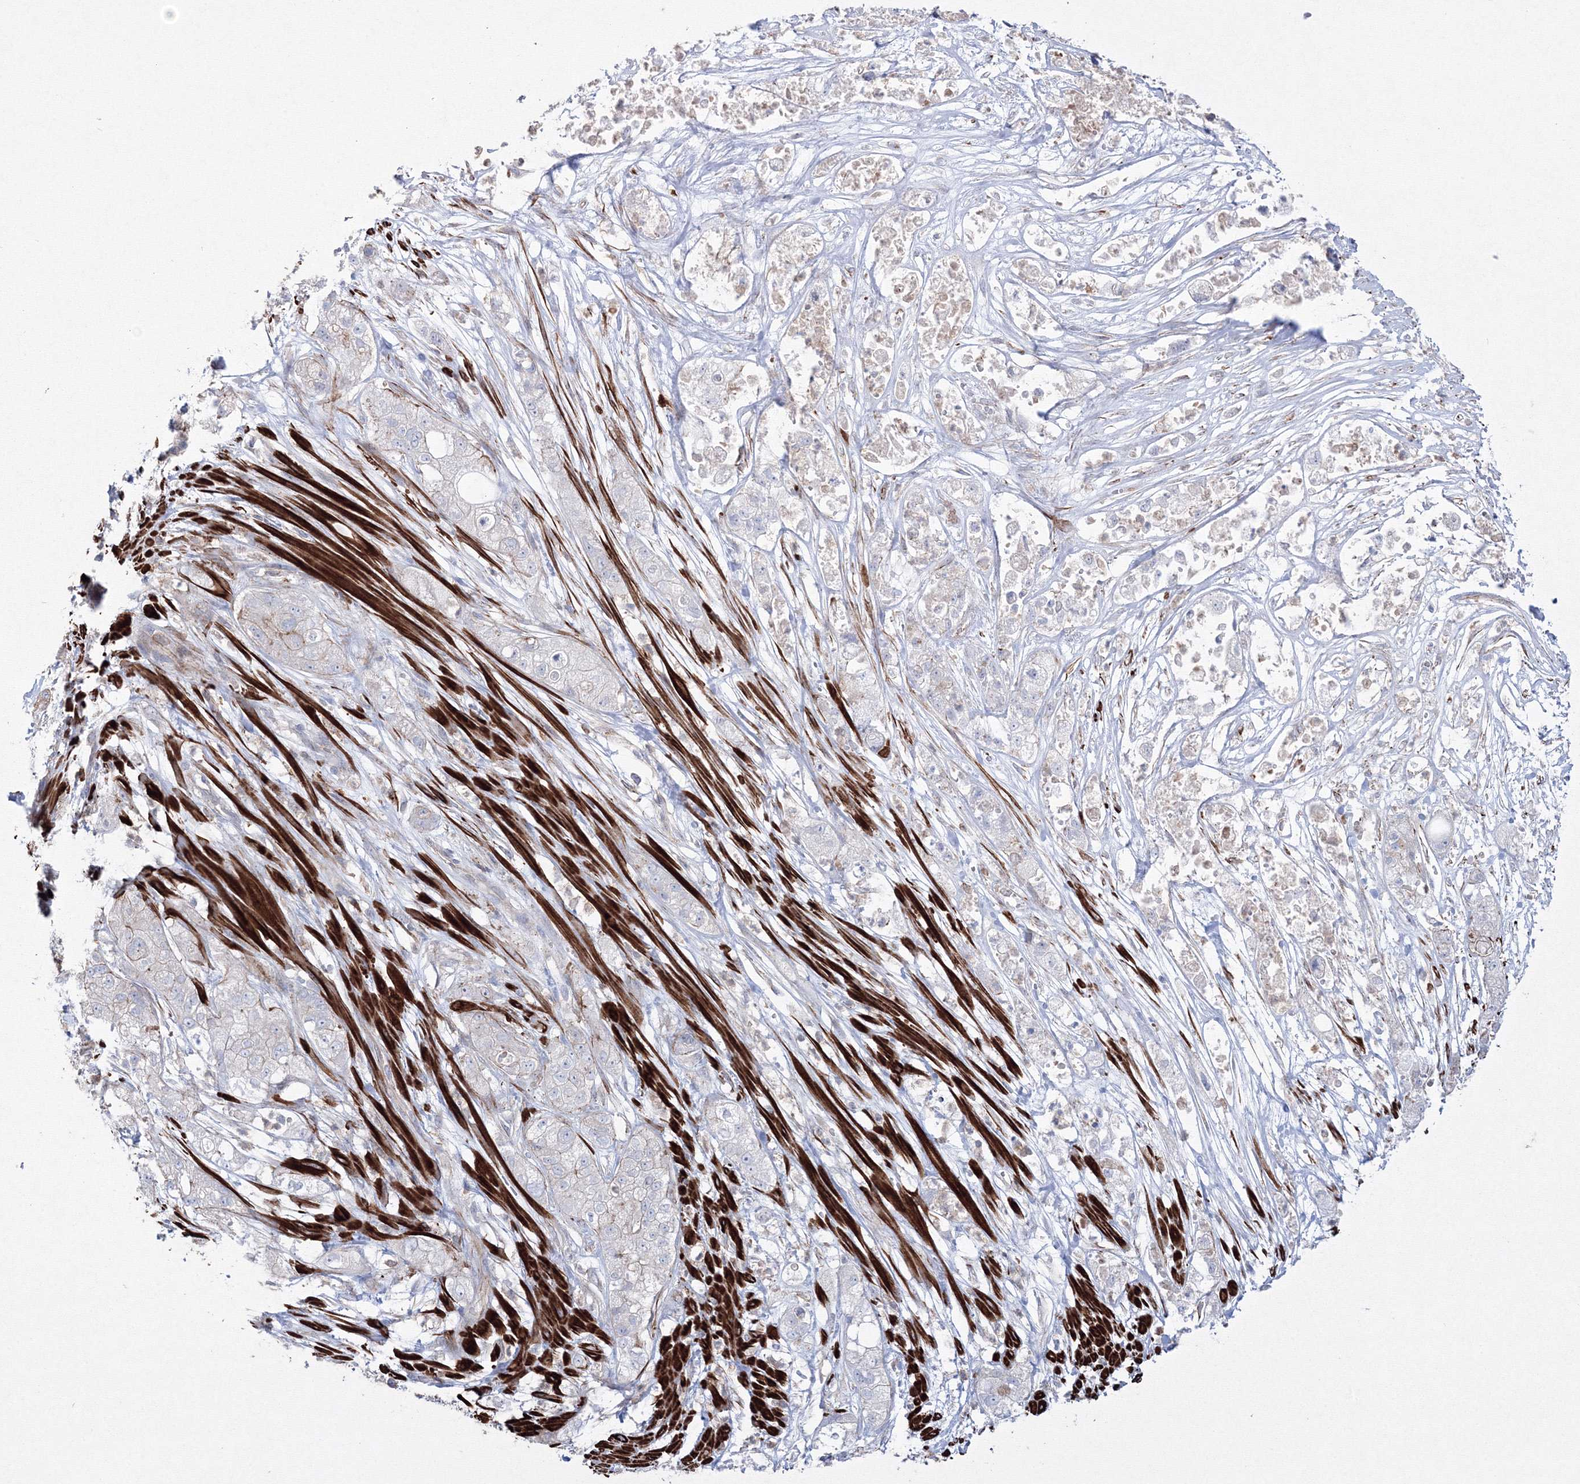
{"staining": {"intensity": "negative", "quantity": "none", "location": "none"}, "tissue": "pancreatic cancer", "cell_type": "Tumor cells", "image_type": "cancer", "snomed": [{"axis": "morphology", "description": "Adenocarcinoma, NOS"}, {"axis": "topography", "description": "Pancreas"}], "caption": "Image shows no protein positivity in tumor cells of pancreatic cancer (adenocarcinoma) tissue.", "gene": "GPR82", "patient": {"sex": "female", "age": 78}}